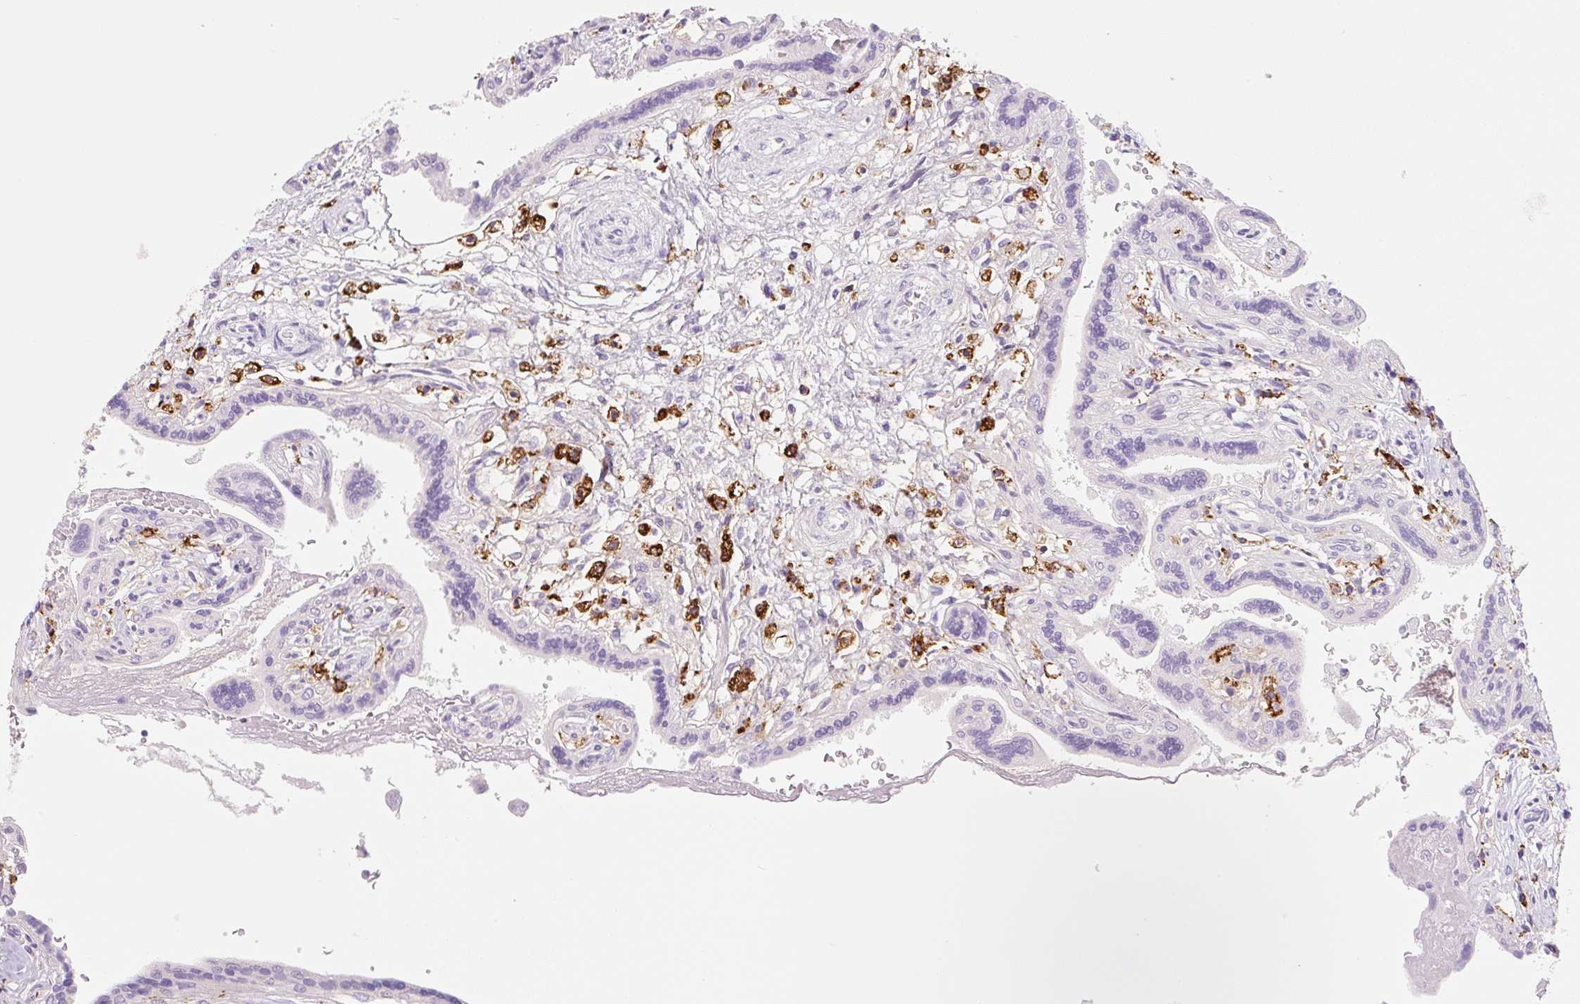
{"staining": {"intensity": "negative", "quantity": "none", "location": "none"}, "tissue": "placenta", "cell_type": "Decidual cells", "image_type": "normal", "snomed": [{"axis": "morphology", "description": "Normal tissue, NOS"}, {"axis": "topography", "description": "Placenta"}], "caption": "DAB (3,3'-diaminobenzidine) immunohistochemical staining of normal placenta demonstrates no significant positivity in decidual cells.", "gene": "LYVE1", "patient": {"sex": "female", "age": 37}}